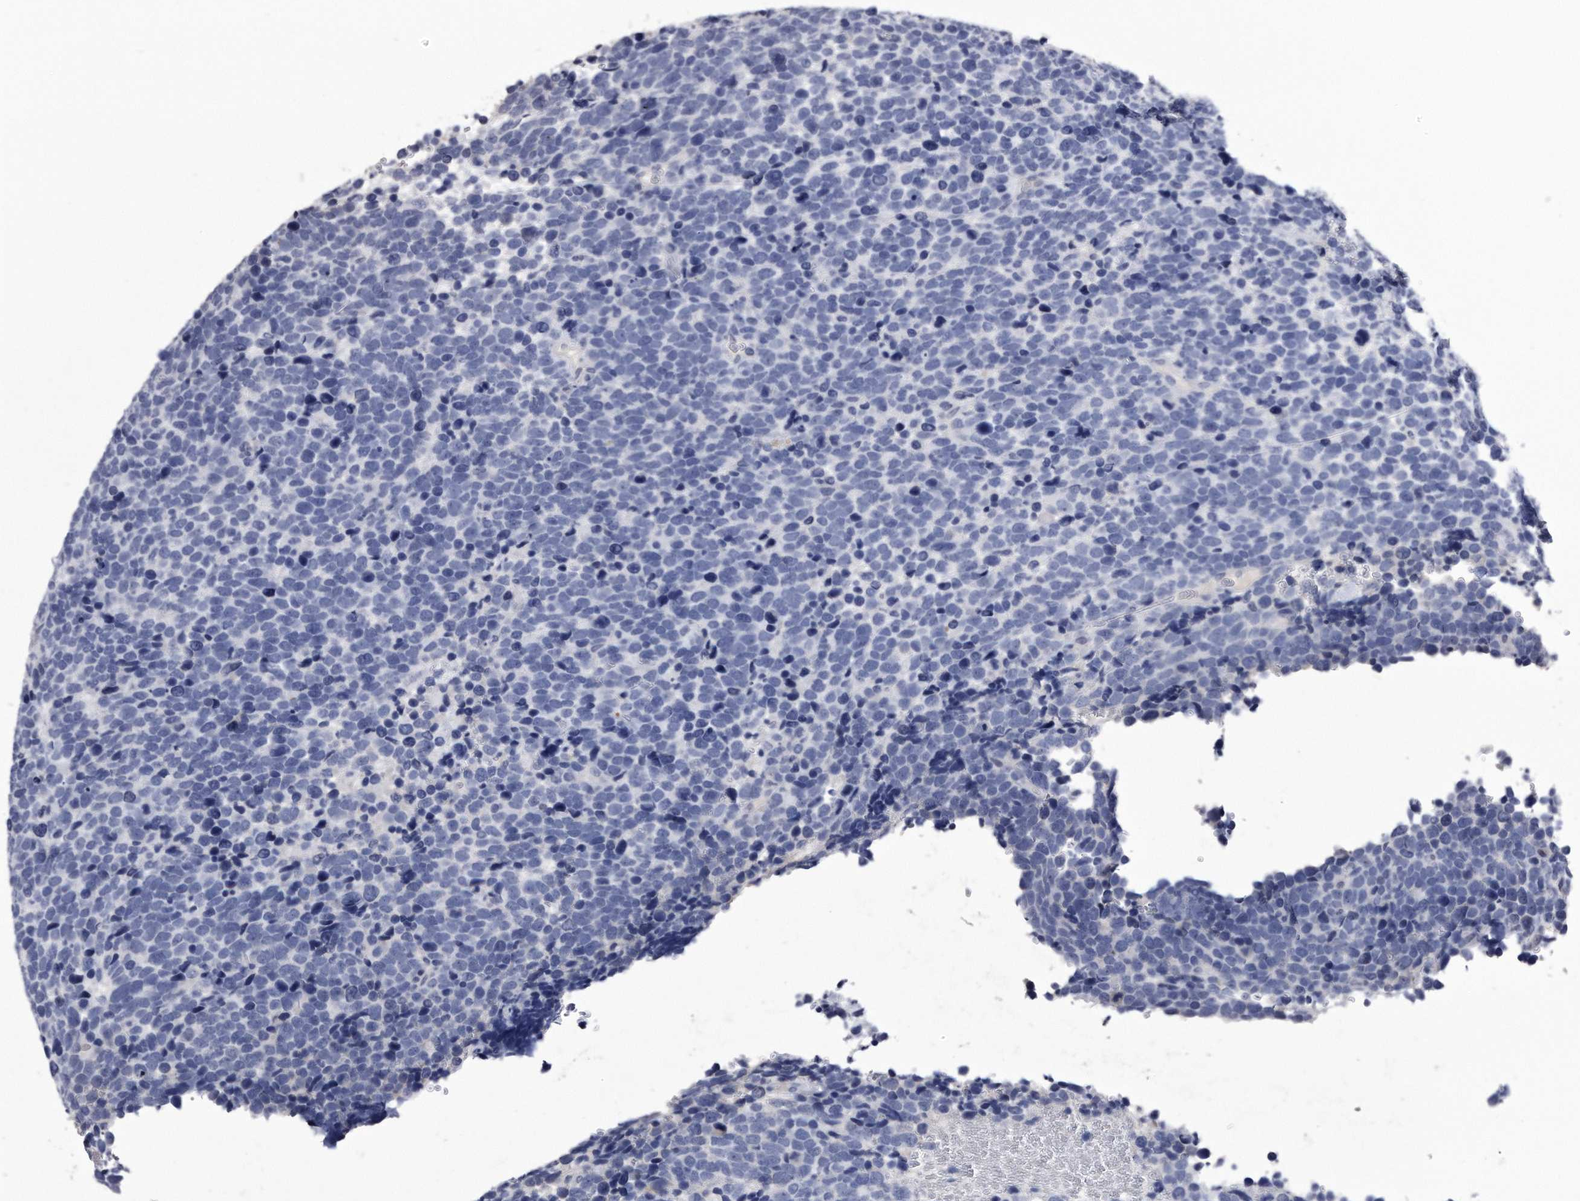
{"staining": {"intensity": "negative", "quantity": "none", "location": "none"}, "tissue": "urothelial cancer", "cell_type": "Tumor cells", "image_type": "cancer", "snomed": [{"axis": "morphology", "description": "Urothelial carcinoma, High grade"}, {"axis": "topography", "description": "Urinary bladder"}], "caption": "DAB immunohistochemical staining of urothelial carcinoma (high-grade) displays no significant staining in tumor cells.", "gene": "KCTD8", "patient": {"sex": "female", "age": 82}}